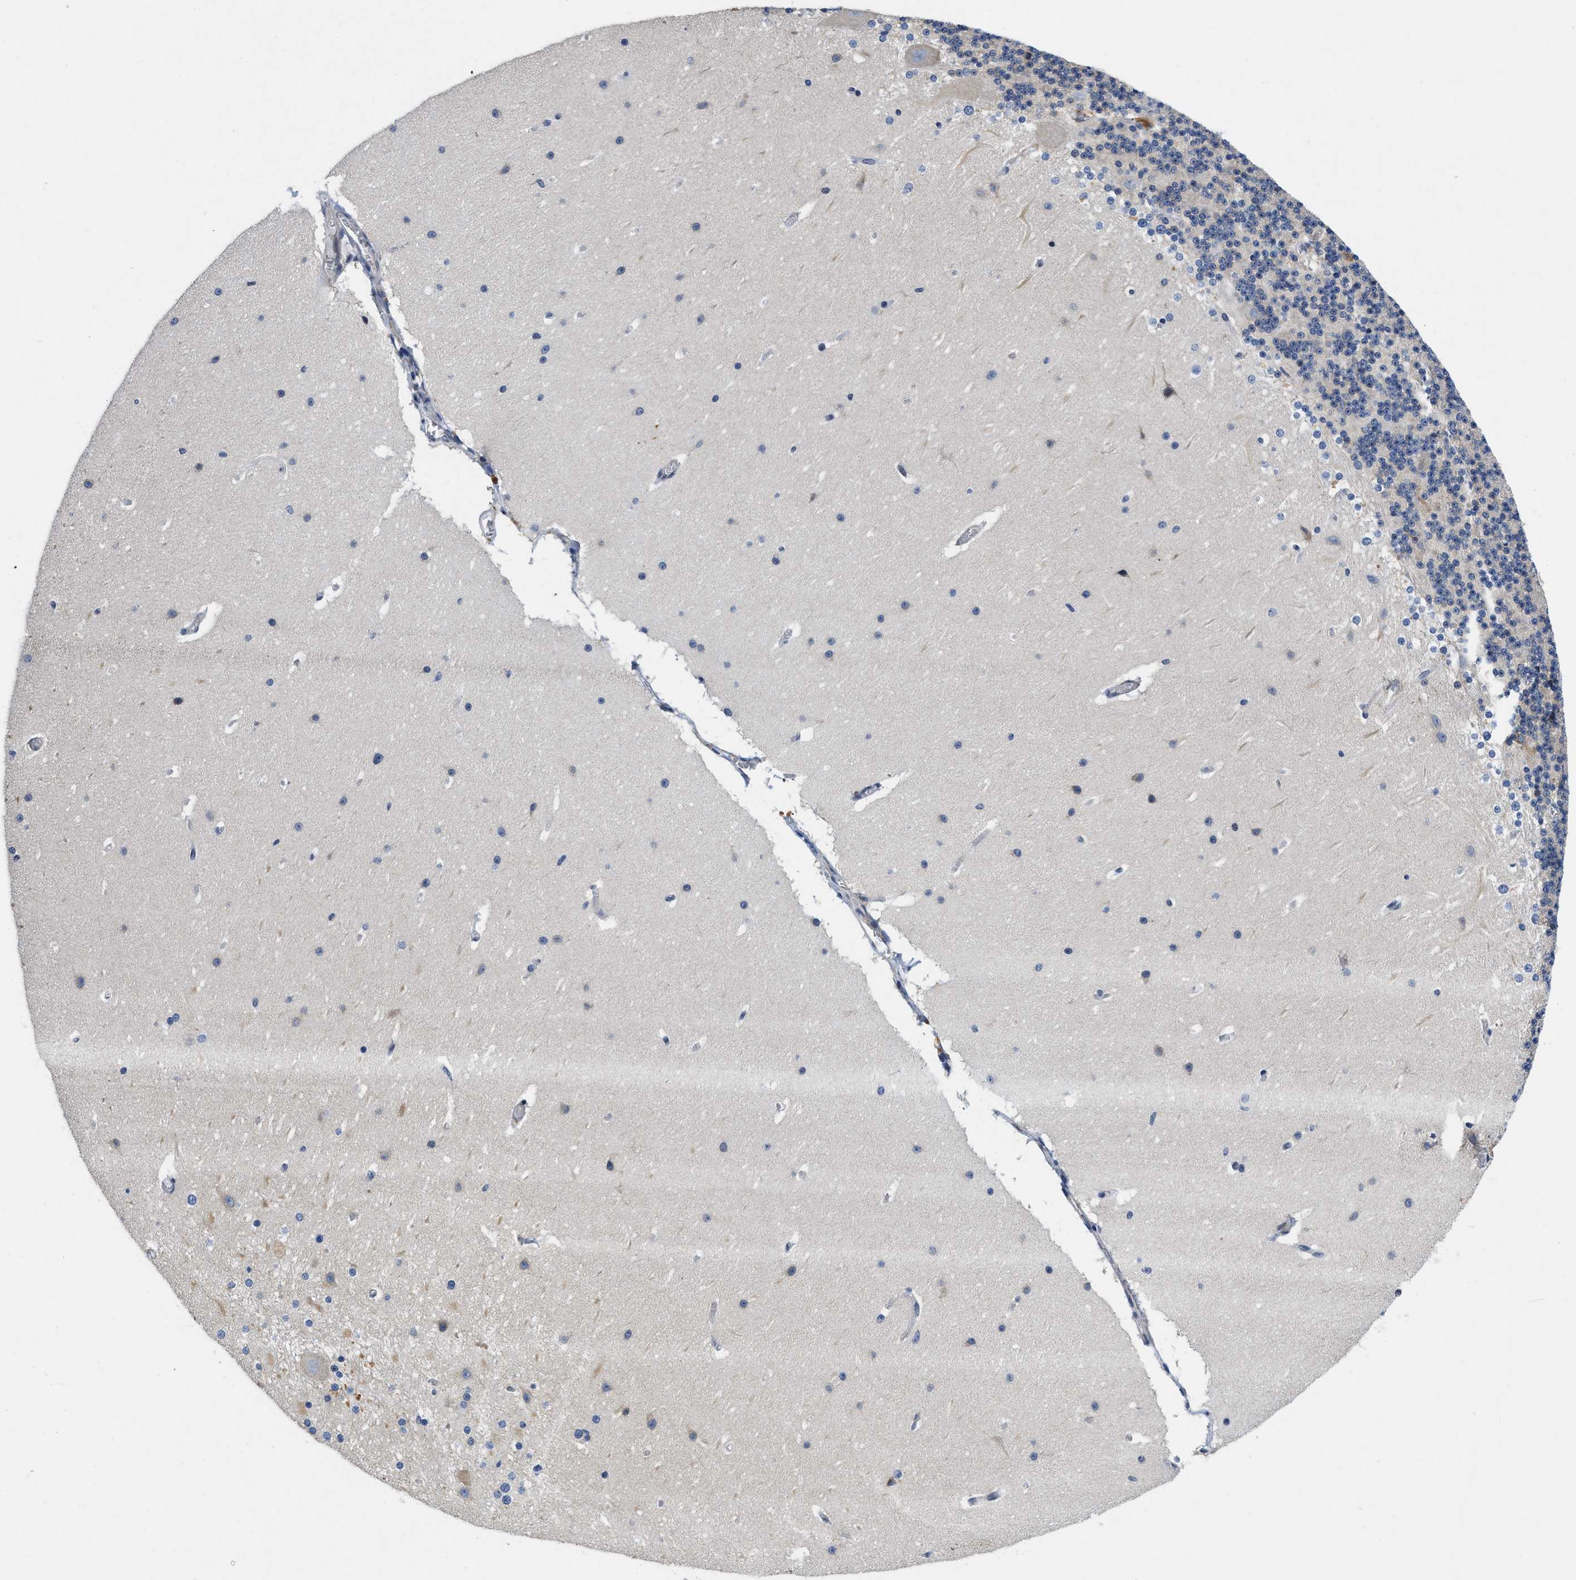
{"staining": {"intensity": "negative", "quantity": "none", "location": "none"}, "tissue": "cerebellum", "cell_type": "Cells in granular layer", "image_type": "normal", "snomed": [{"axis": "morphology", "description": "Normal tissue, NOS"}, {"axis": "topography", "description": "Cerebellum"}], "caption": "Cells in granular layer show no significant staining in benign cerebellum. Nuclei are stained in blue.", "gene": "VIP", "patient": {"sex": "female", "age": 19}}